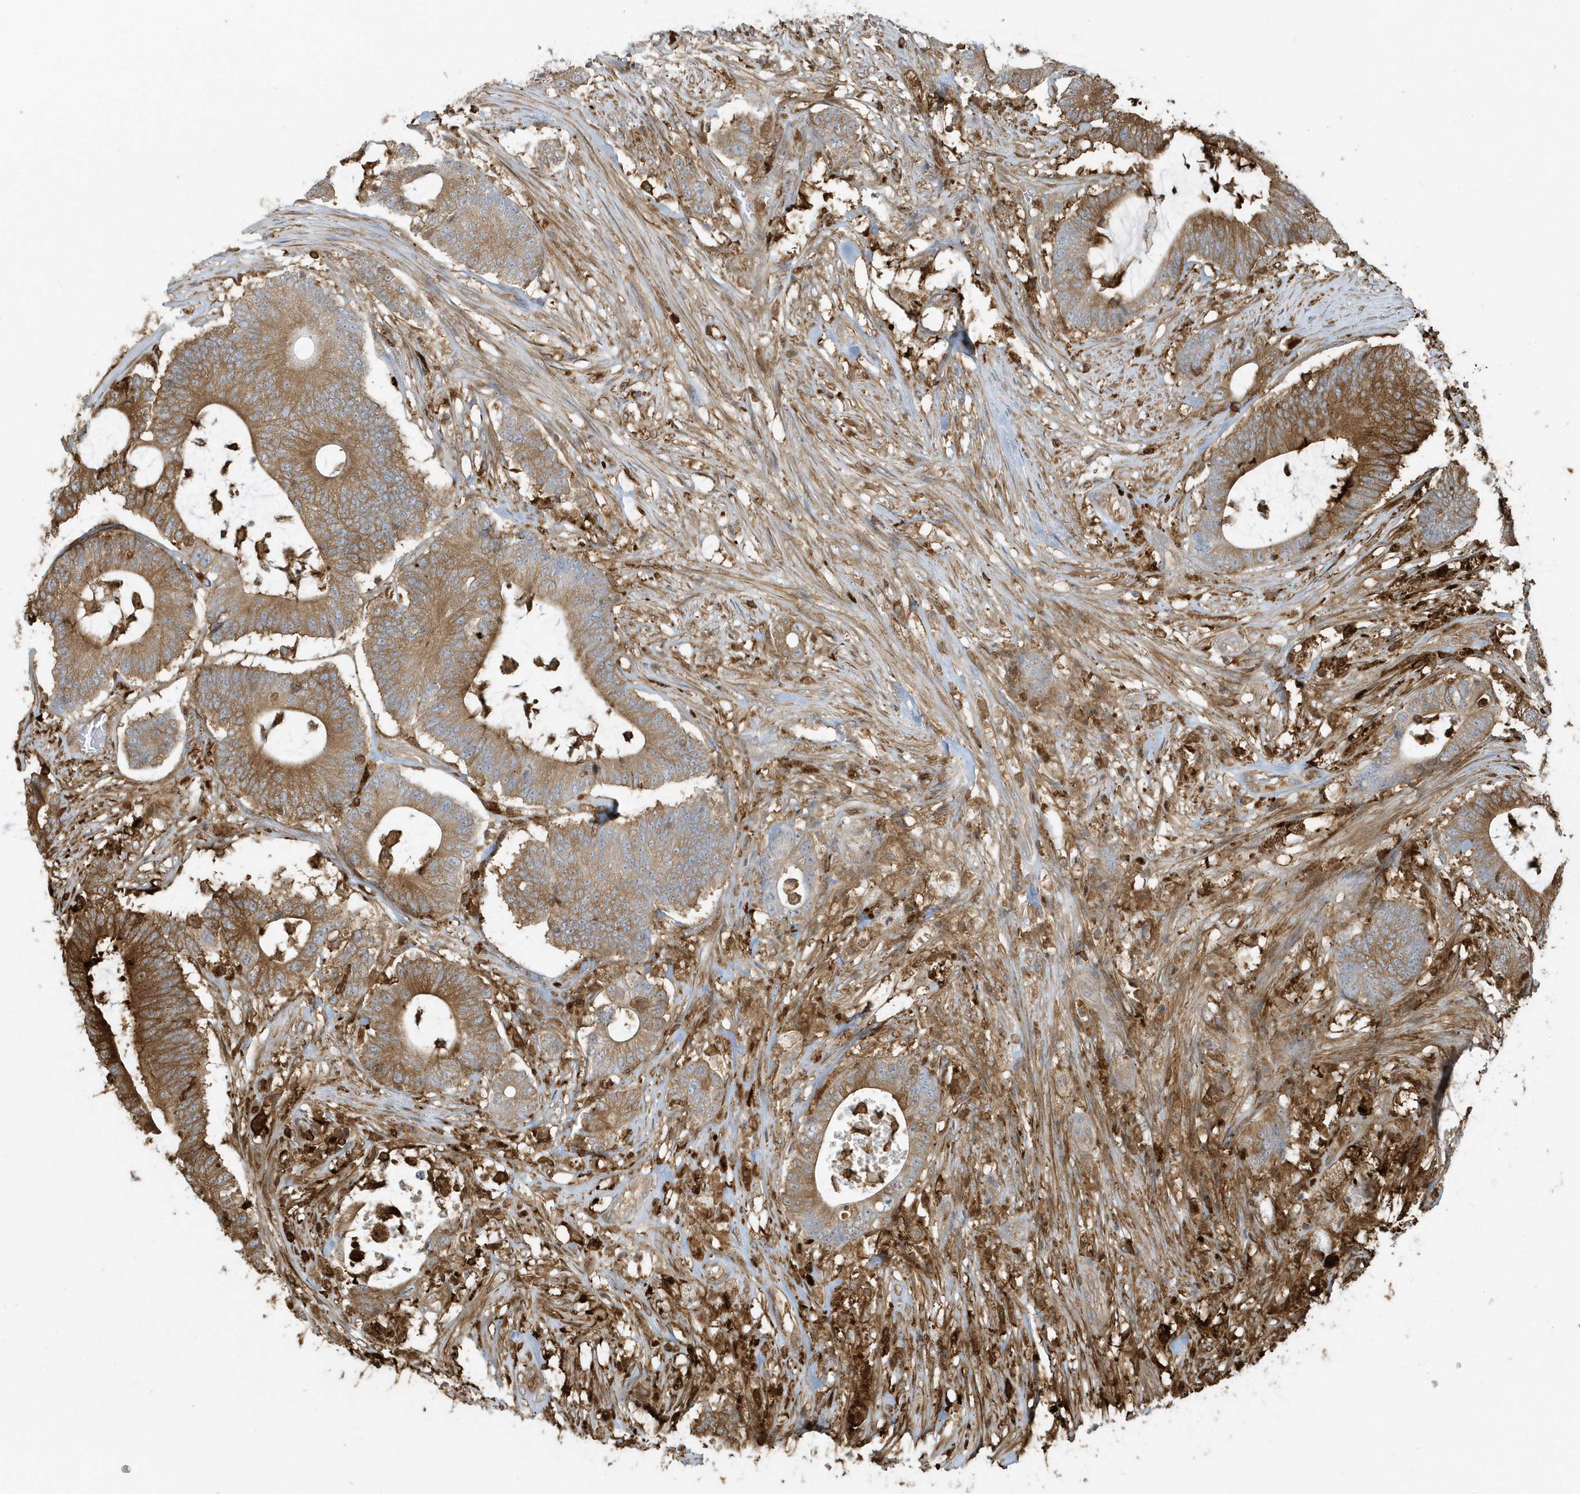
{"staining": {"intensity": "moderate", "quantity": ">75%", "location": "cytoplasmic/membranous"}, "tissue": "colorectal cancer", "cell_type": "Tumor cells", "image_type": "cancer", "snomed": [{"axis": "morphology", "description": "Adenocarcinoma, NOS"}, {"axis": "topography", "description": "Colon"}], "caption": "Colorectal adenocarcinoma stained for a protein exhibits moderate cytoplasmic/membranous positivity in tumor cells. Using DAB (brown) and hematoxylin (blue) stains, captured at high magnification using brightfield microscopy.", "gene": "CLCN6", "patient": {"sex": "female", "age": 84}}